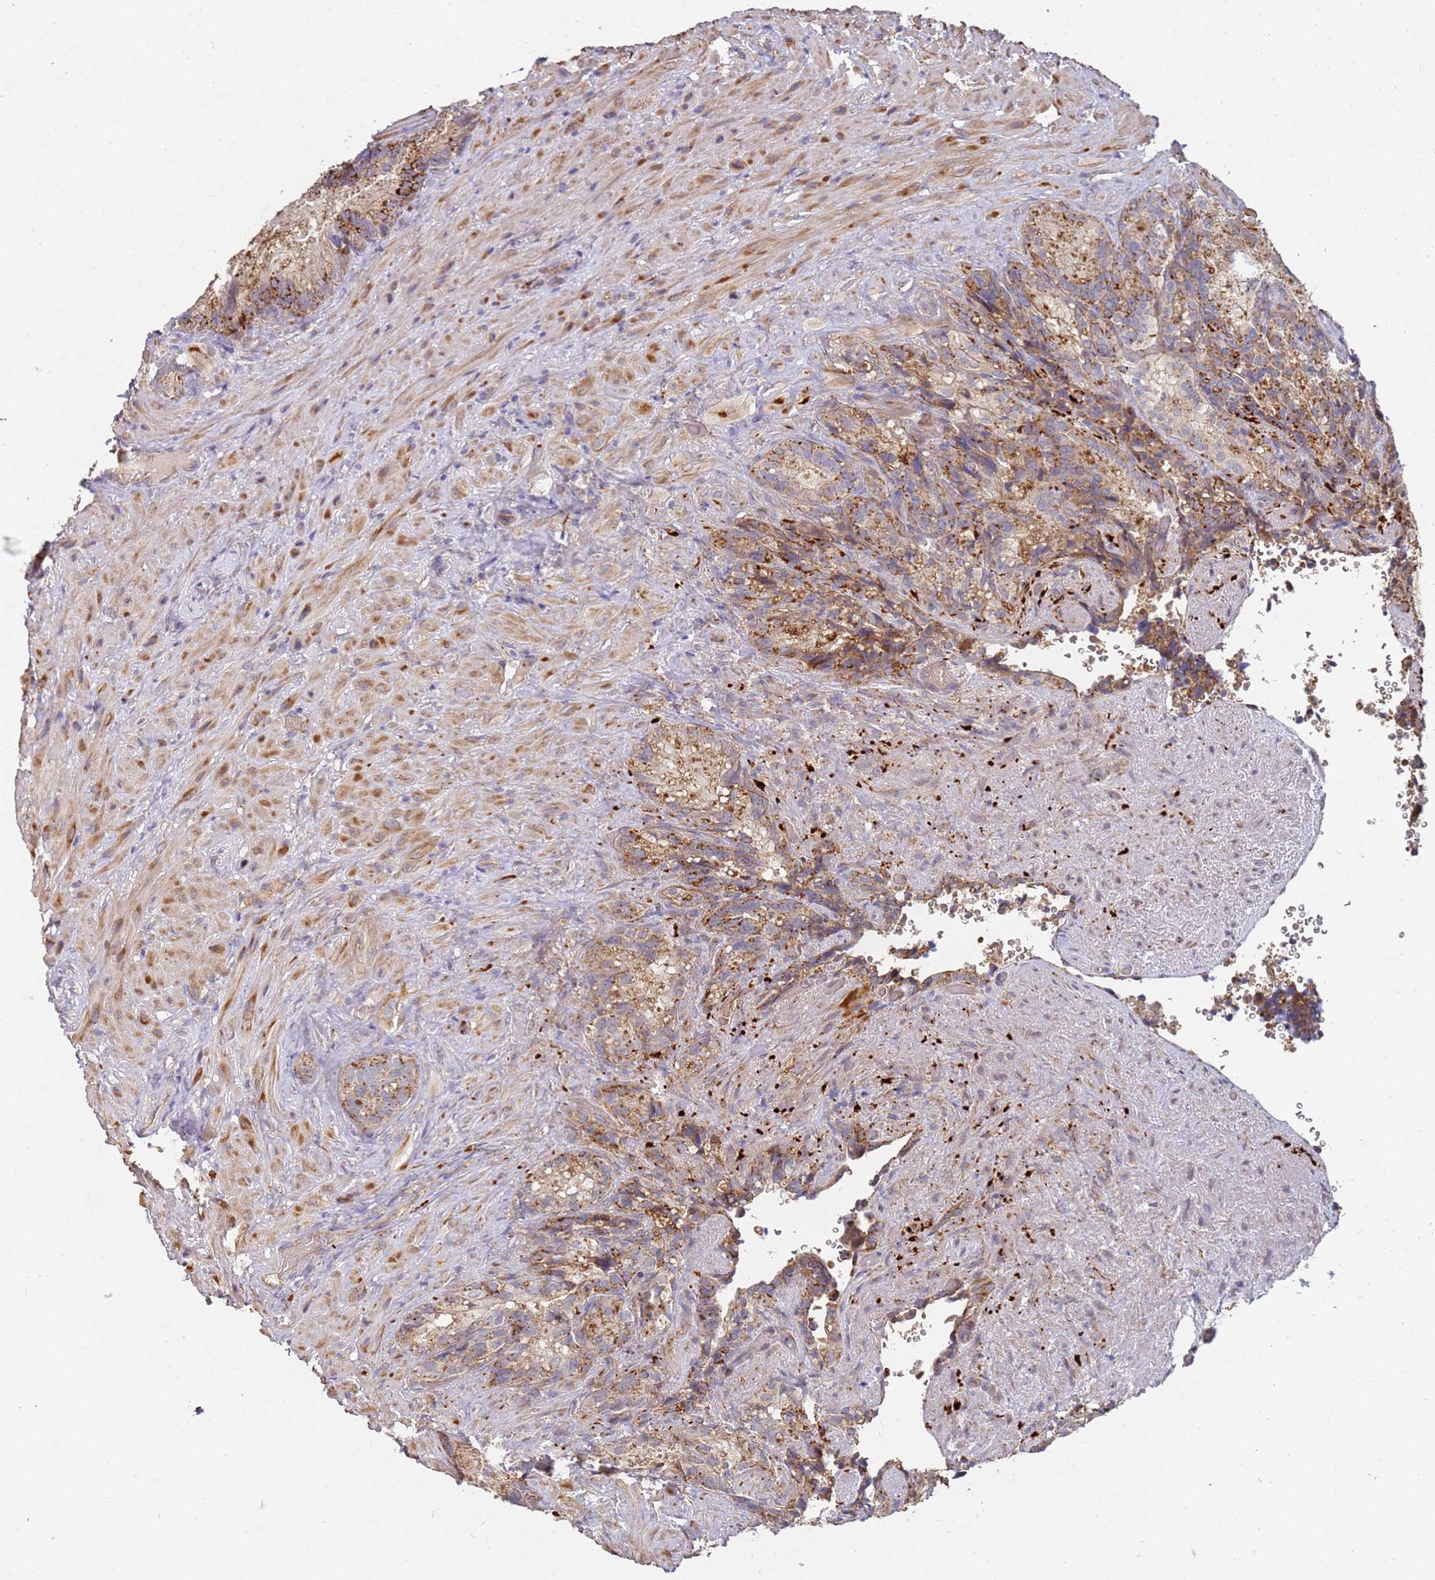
{"staining": {"intensity": "moderate", "quantity": ">75%", "location": "cytoplasmic/membranous"}, "tissue": "seminal vesicle", "cell_type": "Glandular cells", "image_type": "normal", "snomed": [{"axis": "morphology", "description": "Normal tissue, NOS"}, {"axis": "topography", "description": "Seminal veicle"}], "caption": "Immunohistochemical staining of normal seminal vesicle displays medium levels of moderate cytoplasmic/membranous staining in approximately >75% of glandular cells.", "gene": "ABCB6", "patient": {"sex": "male", "age": 62}}